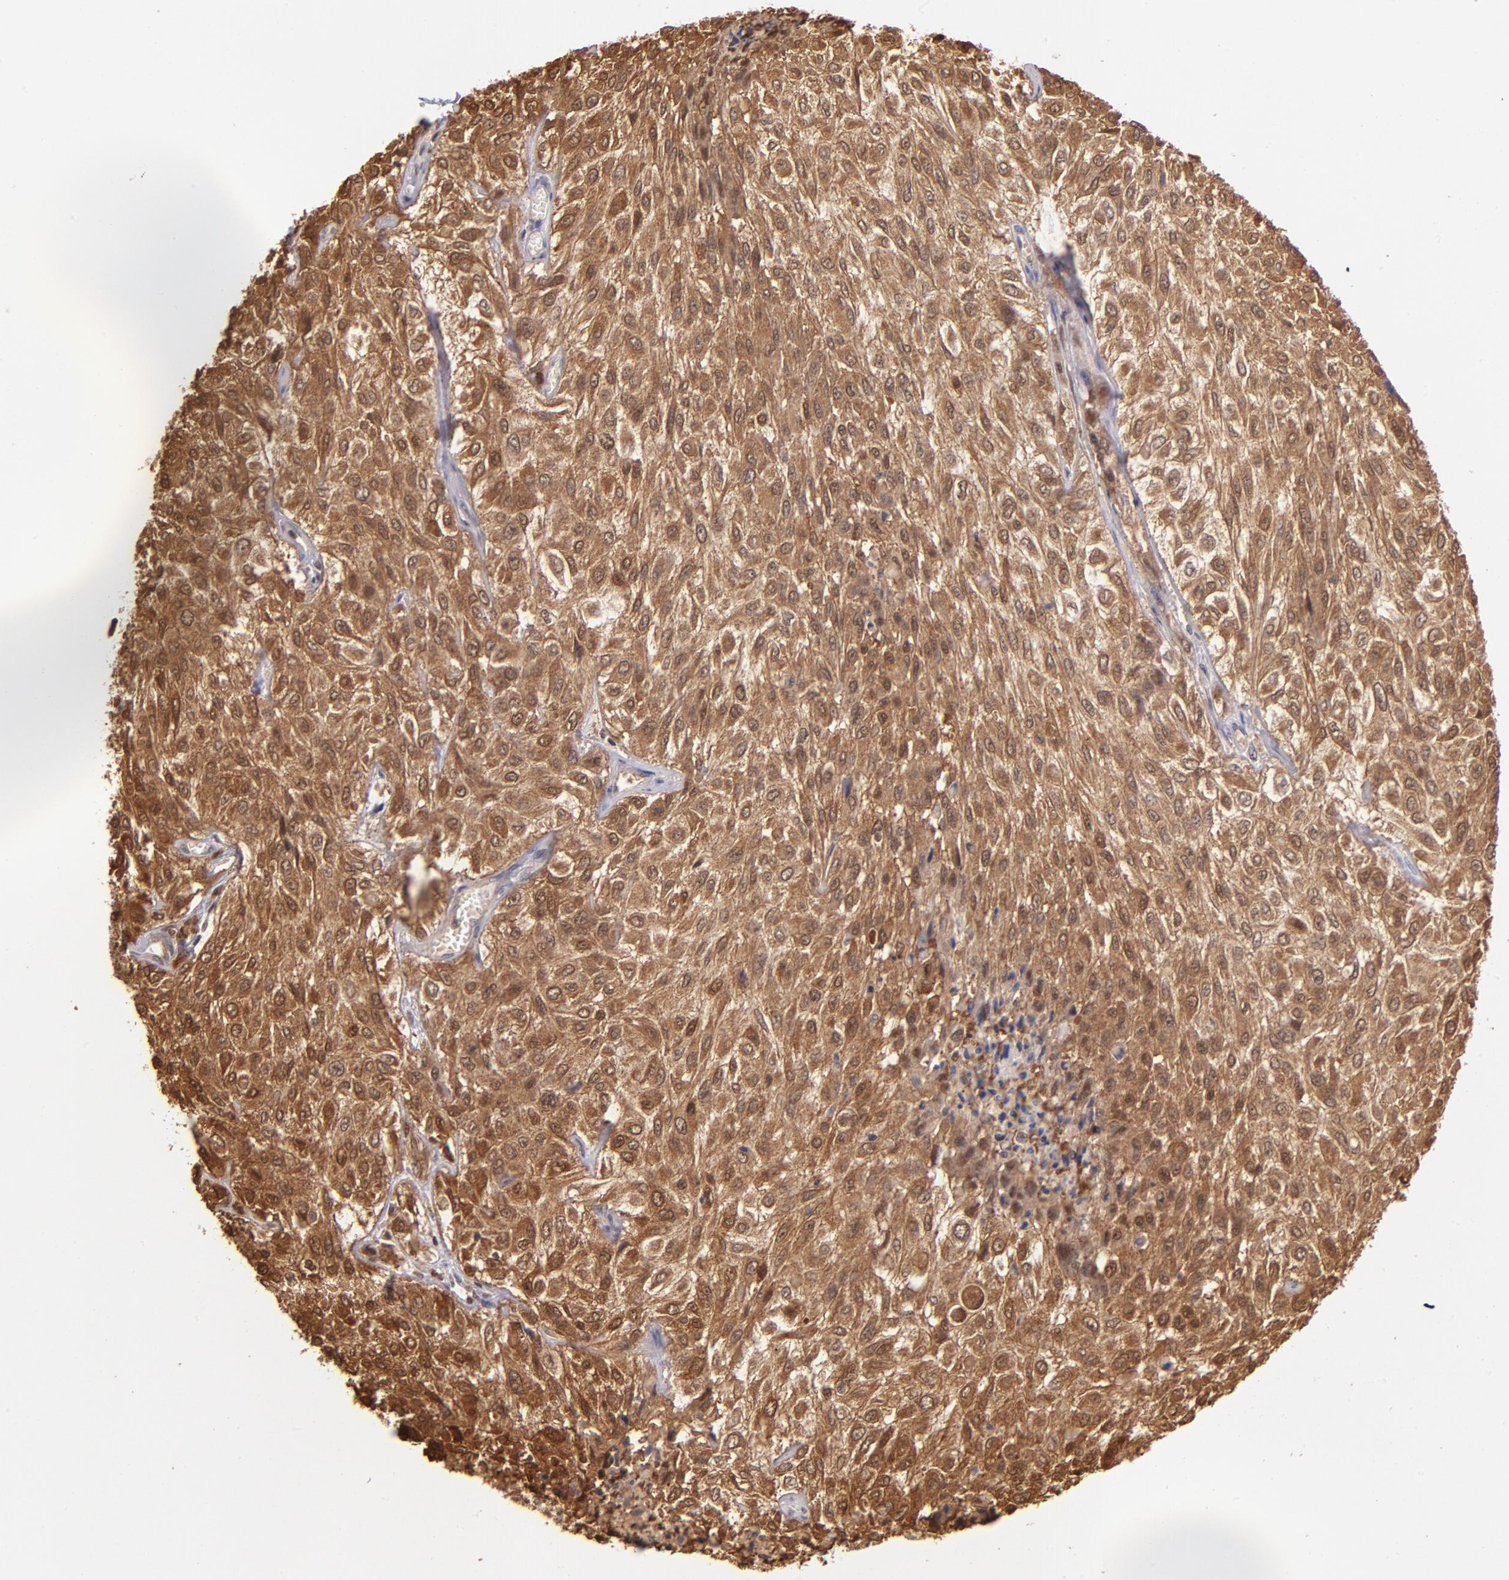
{"staining": {"intensity": "moderate", "quantity": ">75%", "location": "cytoplasmic/membranous,nuclear"}, "tissue": "urothelial cancer", "cell_type": "Tumor cells", "image_type": "cancer", "snomed": [{"axis": "morphology", "description": "Urothelial carcinoma, High grade"}, {"axis": "topography", "description": "Urinary bladder"}], "caption": "Brown immunohistochemical staining in urothelial carcinoma (high-grade) shows moderate cytoplasmic/membranous and nuclear staining in approximately >75% of tumor cells. The protein is stained brown, and the nuclei are stained in blue (DAB IHC with brightfield microscopy, high magnification).", "gene": "YWHAB", "patient": {"sex": "male", "age": 57}}